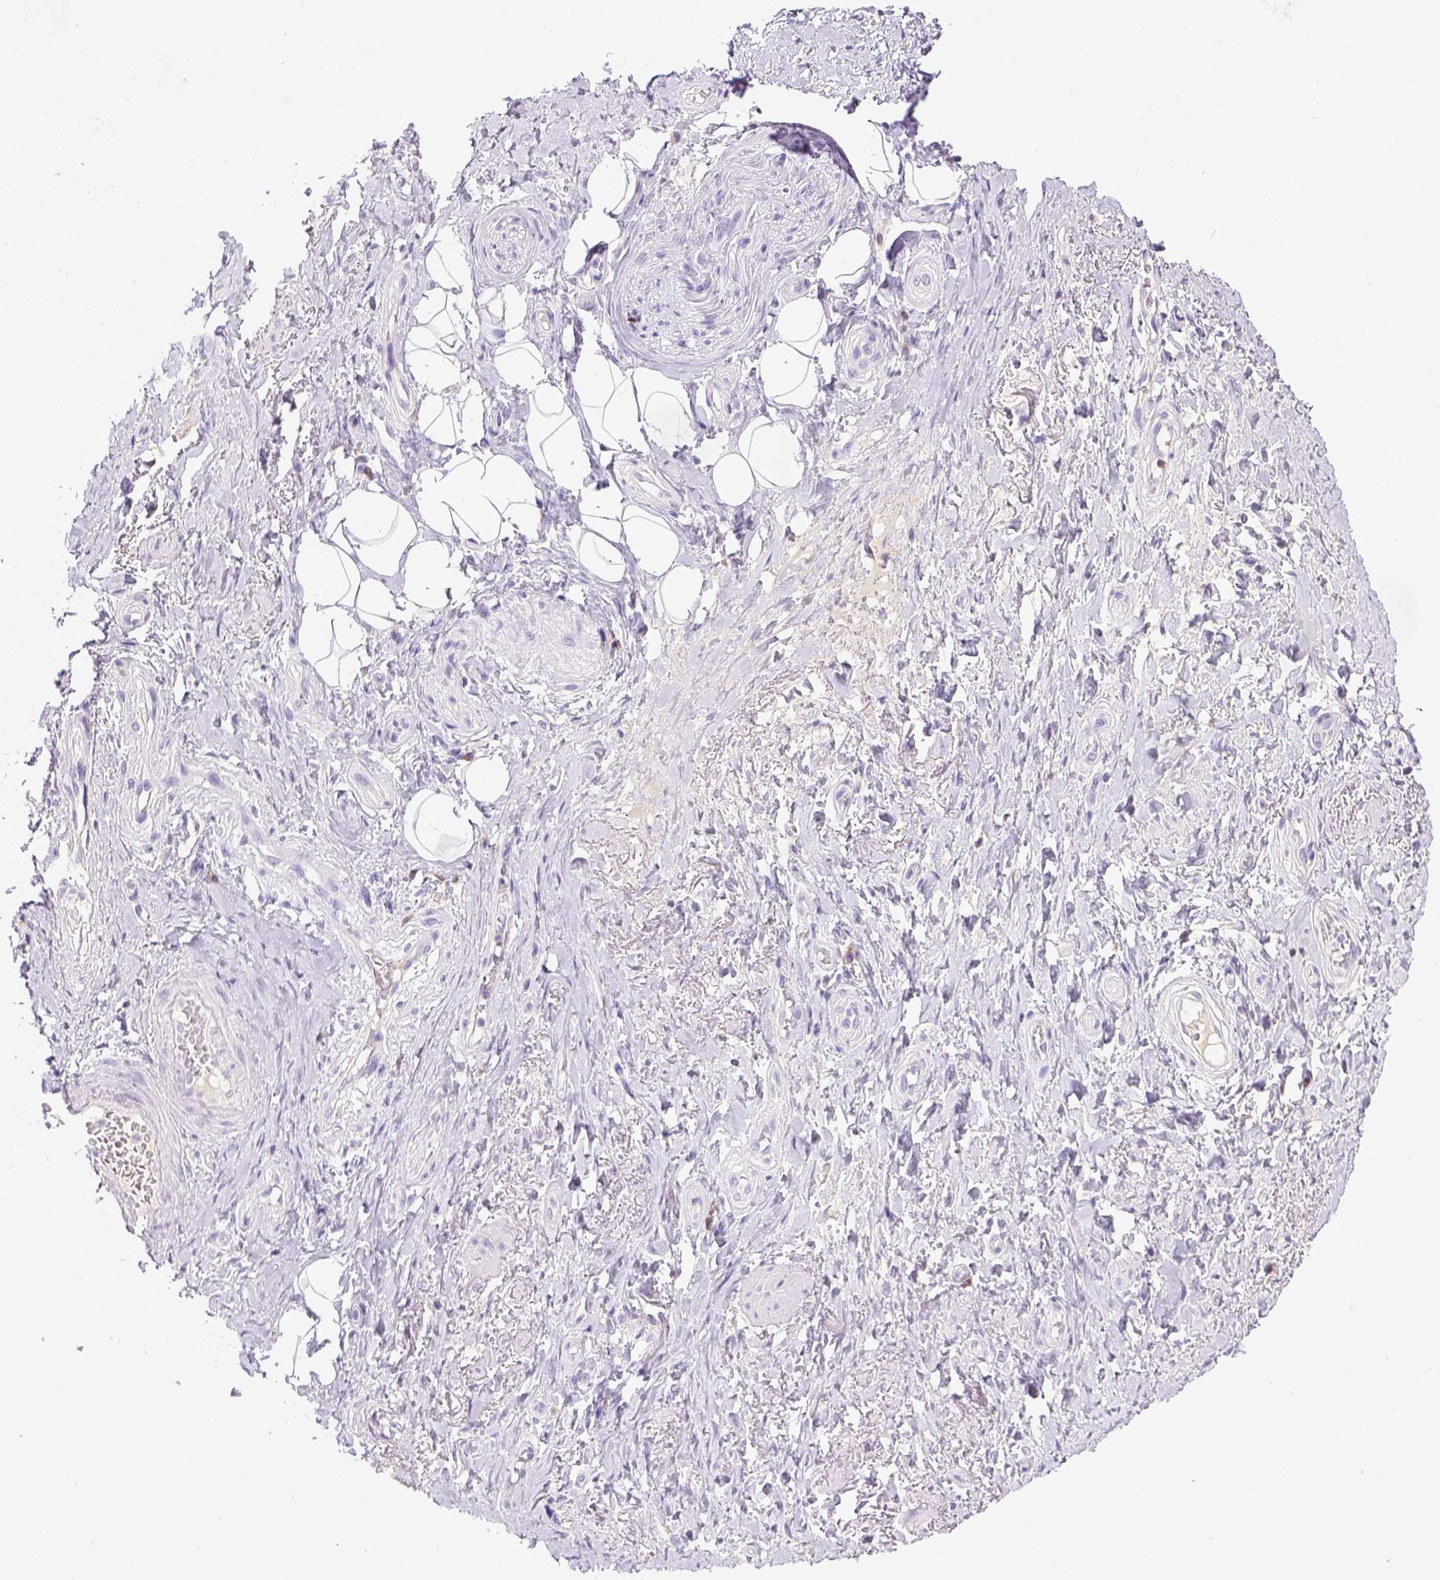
{"staining": {"intensity": "negative", "quantity": "none", "location": "none"}, "tissue": "adipose tissue", "cell_type": "Adipocytes", "image_type": "normal", "snomed": [{"axis": "morphology", "description": "Normal tissue, NOS"}, {"axis": "topography", "description": "Anal"}, {"axis": "topography", "description": "Peripheral nerve tissue"}], "caption": "Photomicrograph shows no significant protein staining in adipocytes of unremarkable adipose tissue. The staining was performed using DAB to visualize the protein expression in brown, while the nuclei were stained in blue with hematoxylin (Magnification: 20x).", "gene": "CD3E", "patient": {"sex": "male", "age": 53}}